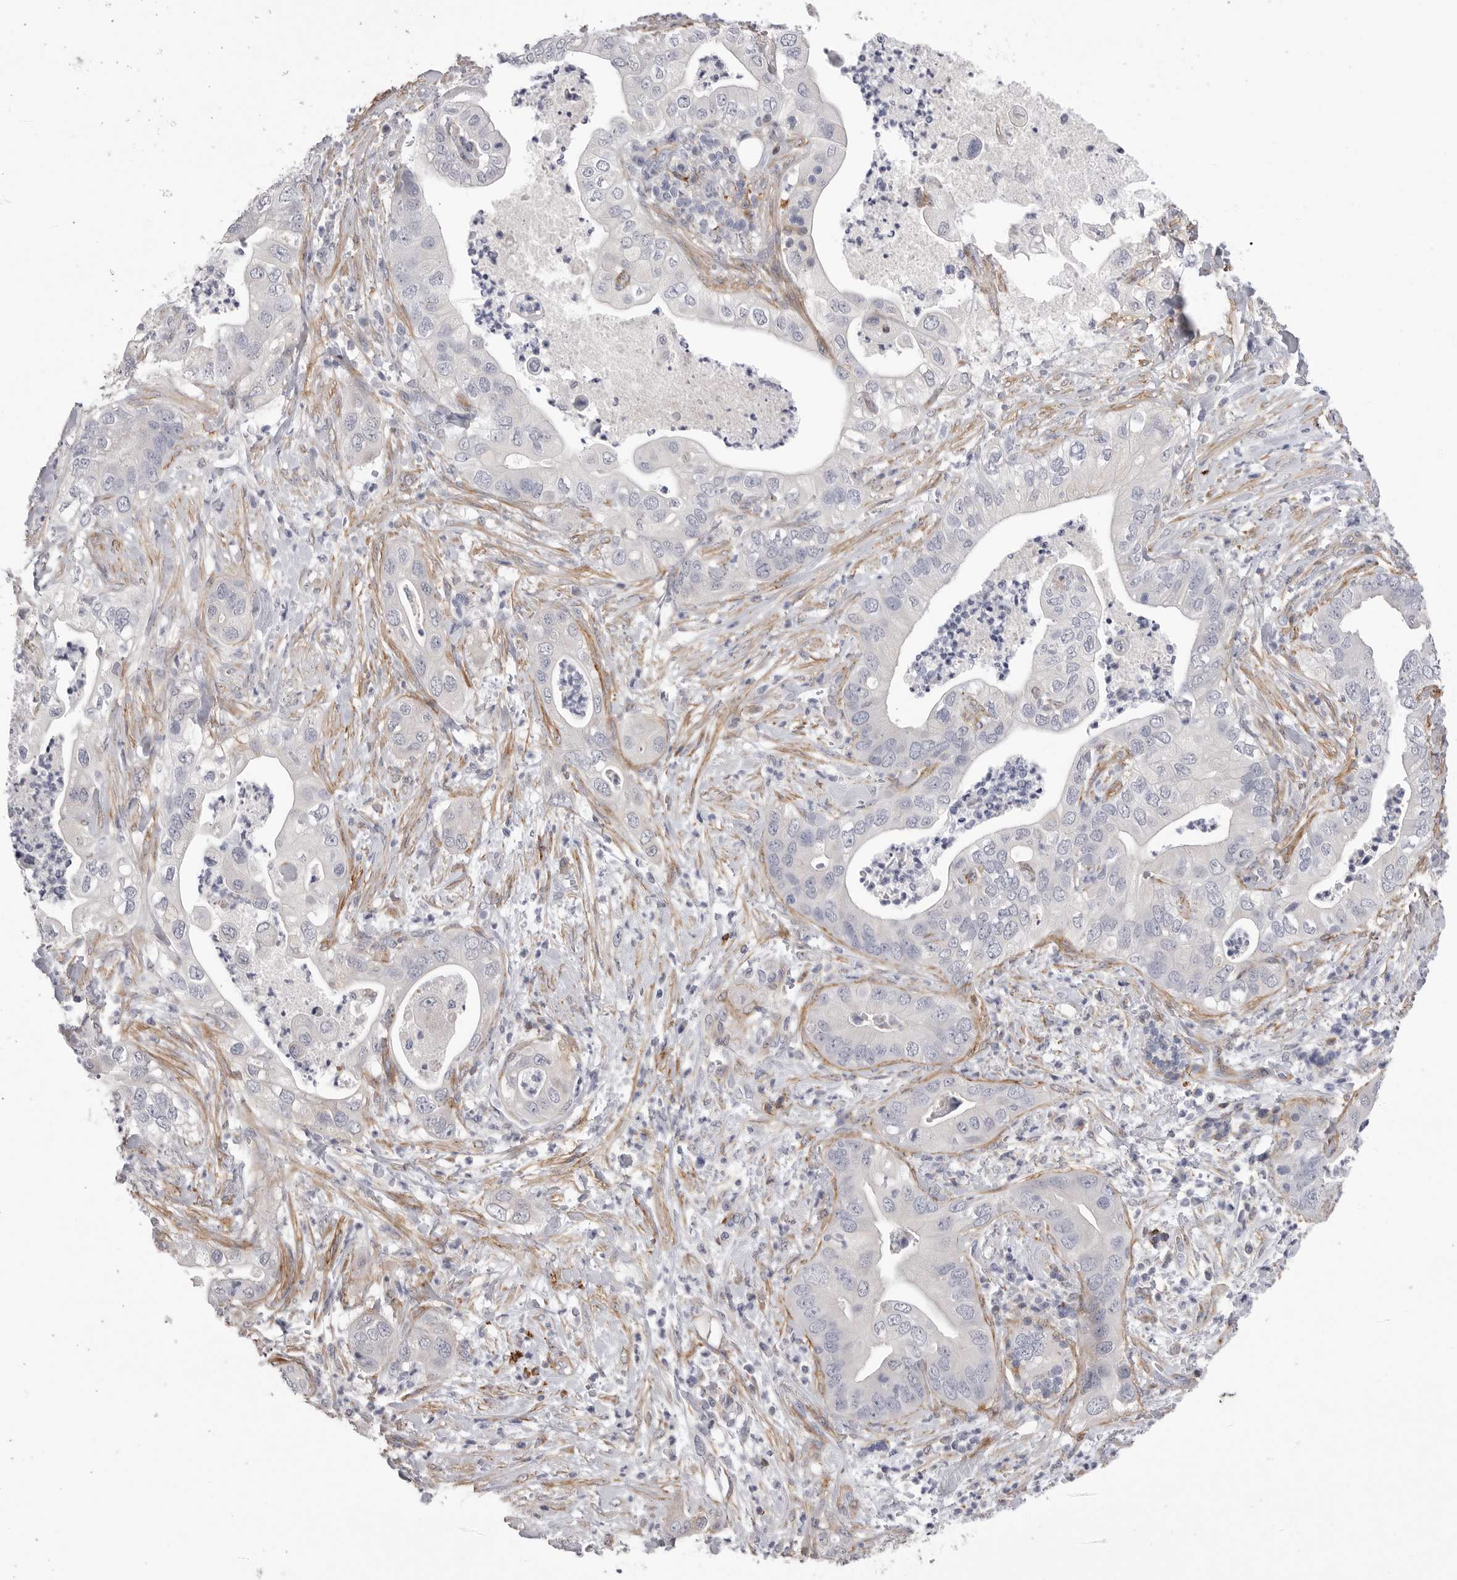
{"staining": {"intensity": "negative", "quantity": "none", "location": "none"}, "tissue": "pancreatic cancer", "cell_type": "Tumor cells", "image_type": "cancer", "snomed": [{"axis": "morphology", "description": "Adenocarcinoma, NOS"}, {"axis": "topography", "description": "Pancreas"}], "caption": "Human pancreatic adenocarcinoma stained for a protein using IHC demonstrates no staining in tumor cells.", "gene": "AKAP12", "patient": {"sex": "female", "age": 78}}